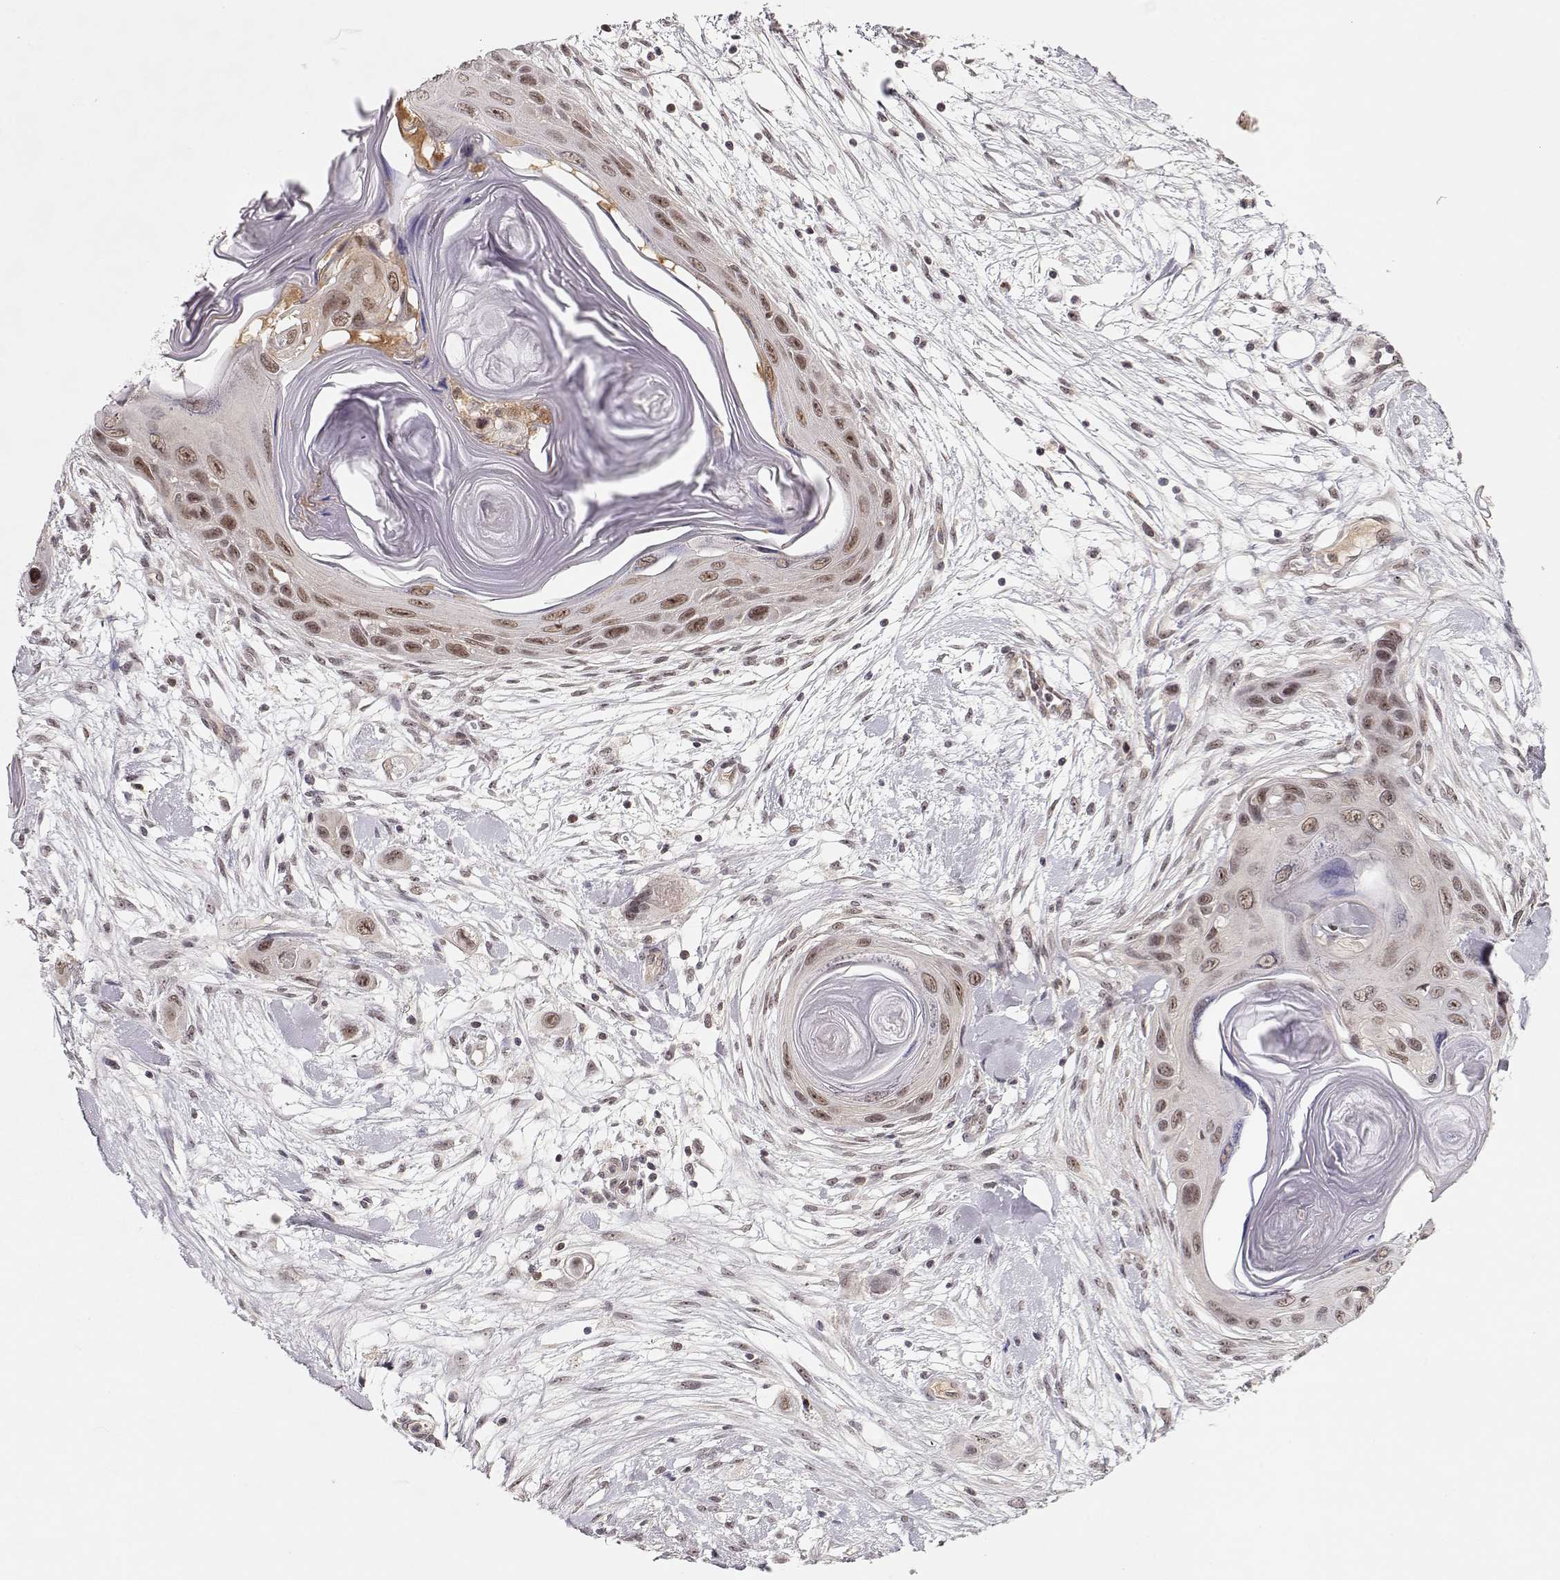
{"staining": {"intensity": "moderate", "quantity": "25%-75%", "location": "nuclear"}, "tissue": "skin cancer", "cell_type": "Tumor cells", "image_type": "cancer", "snomed": [{"axis": "morphology", "description": "Squamous cell carcinoma, NOS"}, {"axis": "topography", "description": "Skin"}], "caption": "Skin cancer (squamous cell carcinoma) tissue demonstrates moderate nuclear expression in approximately 25%-75% of tumor cells, visualized by immunohistochemistry.", "gene": "CSNK2A1", "patient": {"sex": "male", "age": 79}}